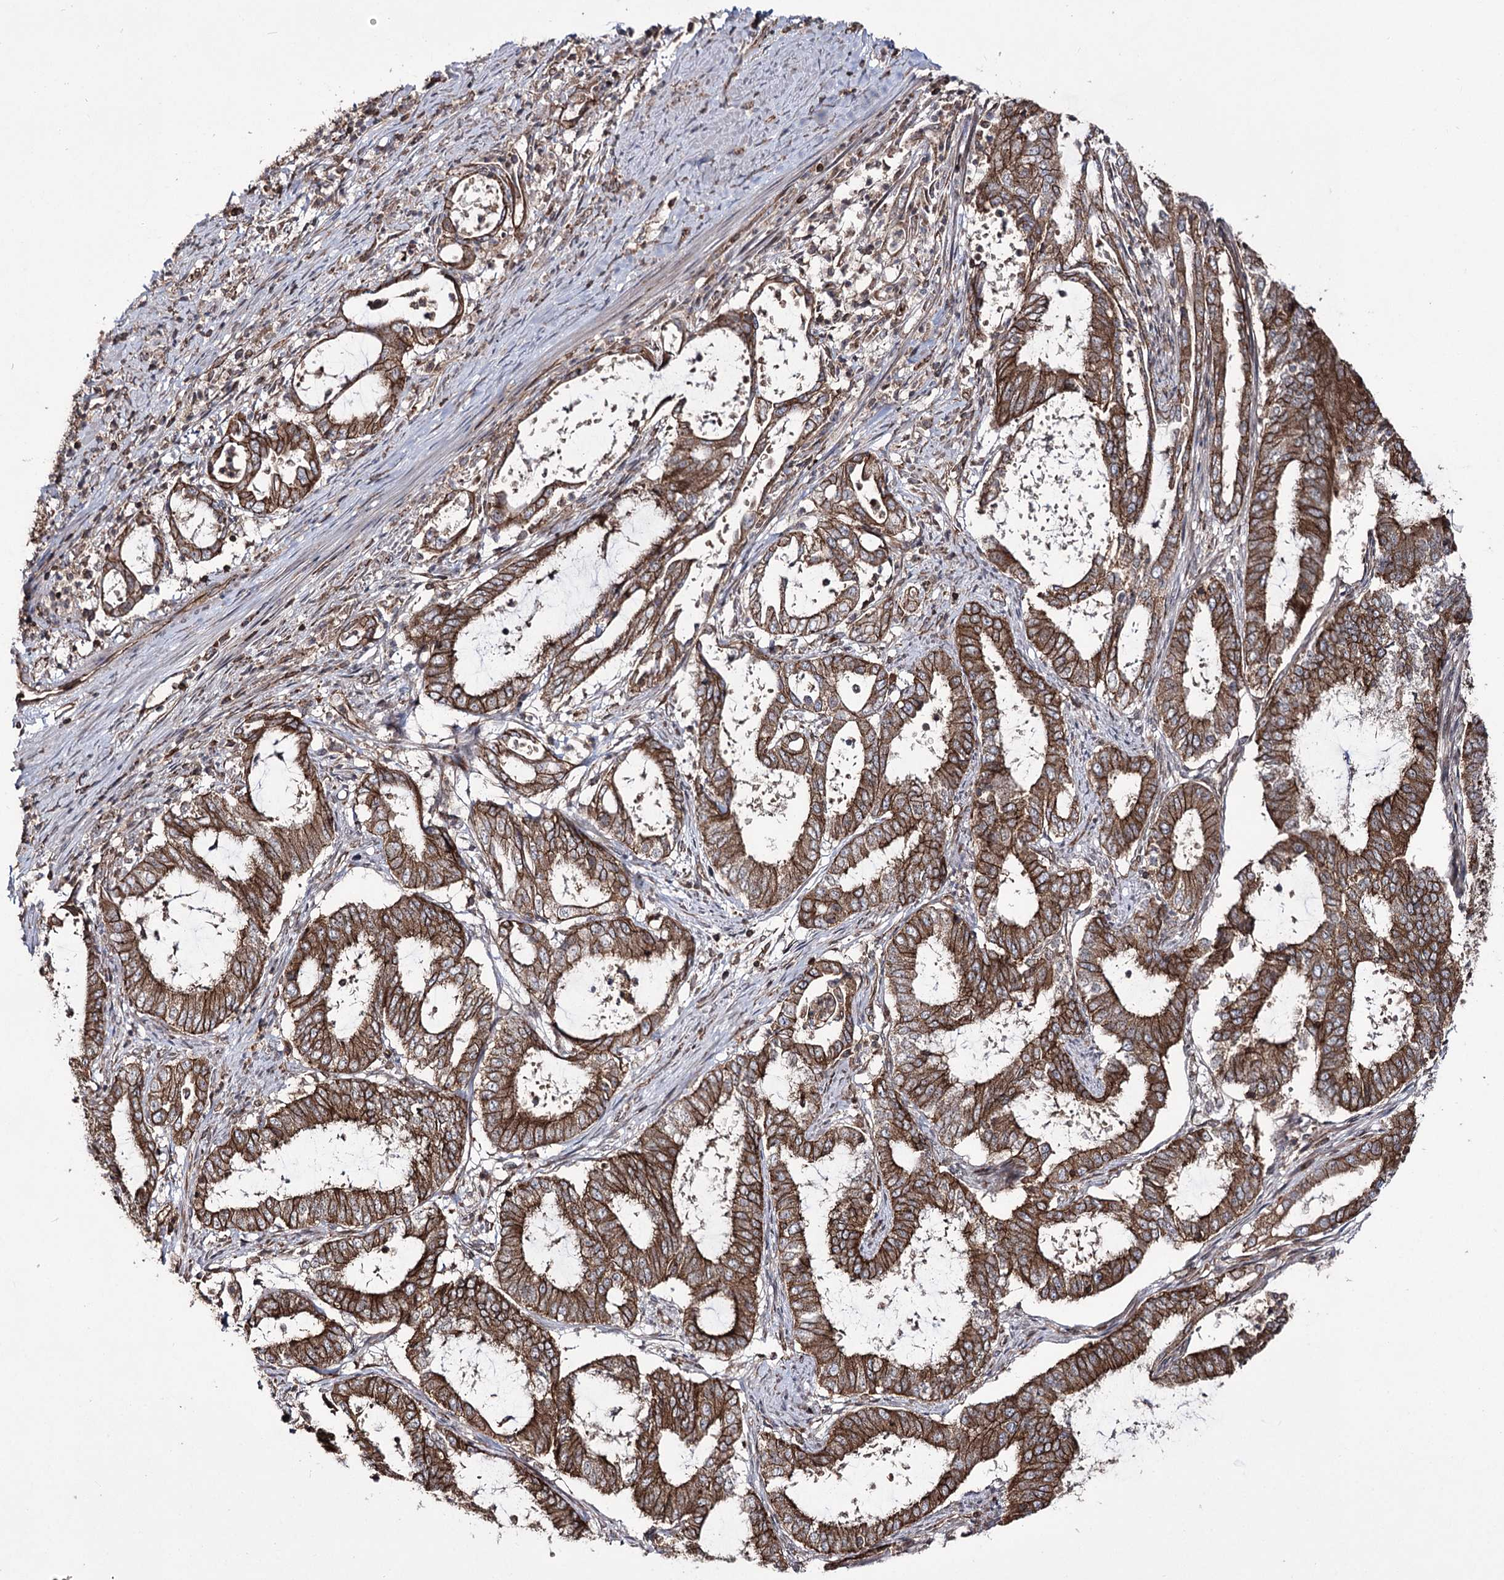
{"staining": {"intensity": "strong", "quantity": ">75%", "location": "cytoplasmic/membranous"}, "tissue": "endometrial cancer", "cell_type": "Tumor cells", "image_type": "cancer", "snomed": [{"axis": "morphology", "description": "Adenocarcinoma, NOS"}, {"axis": "topography", "description": "Endometrium"}], "caption": "IHC staining of adenocarcinoma (endometrial), which displays high levels of strong cytoplasmic/membranous positivity in approximately >75% of tumor cells indicating strong cytoplasmic/membranous protein staining. The staining was performed using DAB (brown) for protein detection and nuclei were counterstained in hematoxylin (blue).", "gene": "DHX29", "patient": {"sex": "female", "age": 51}}